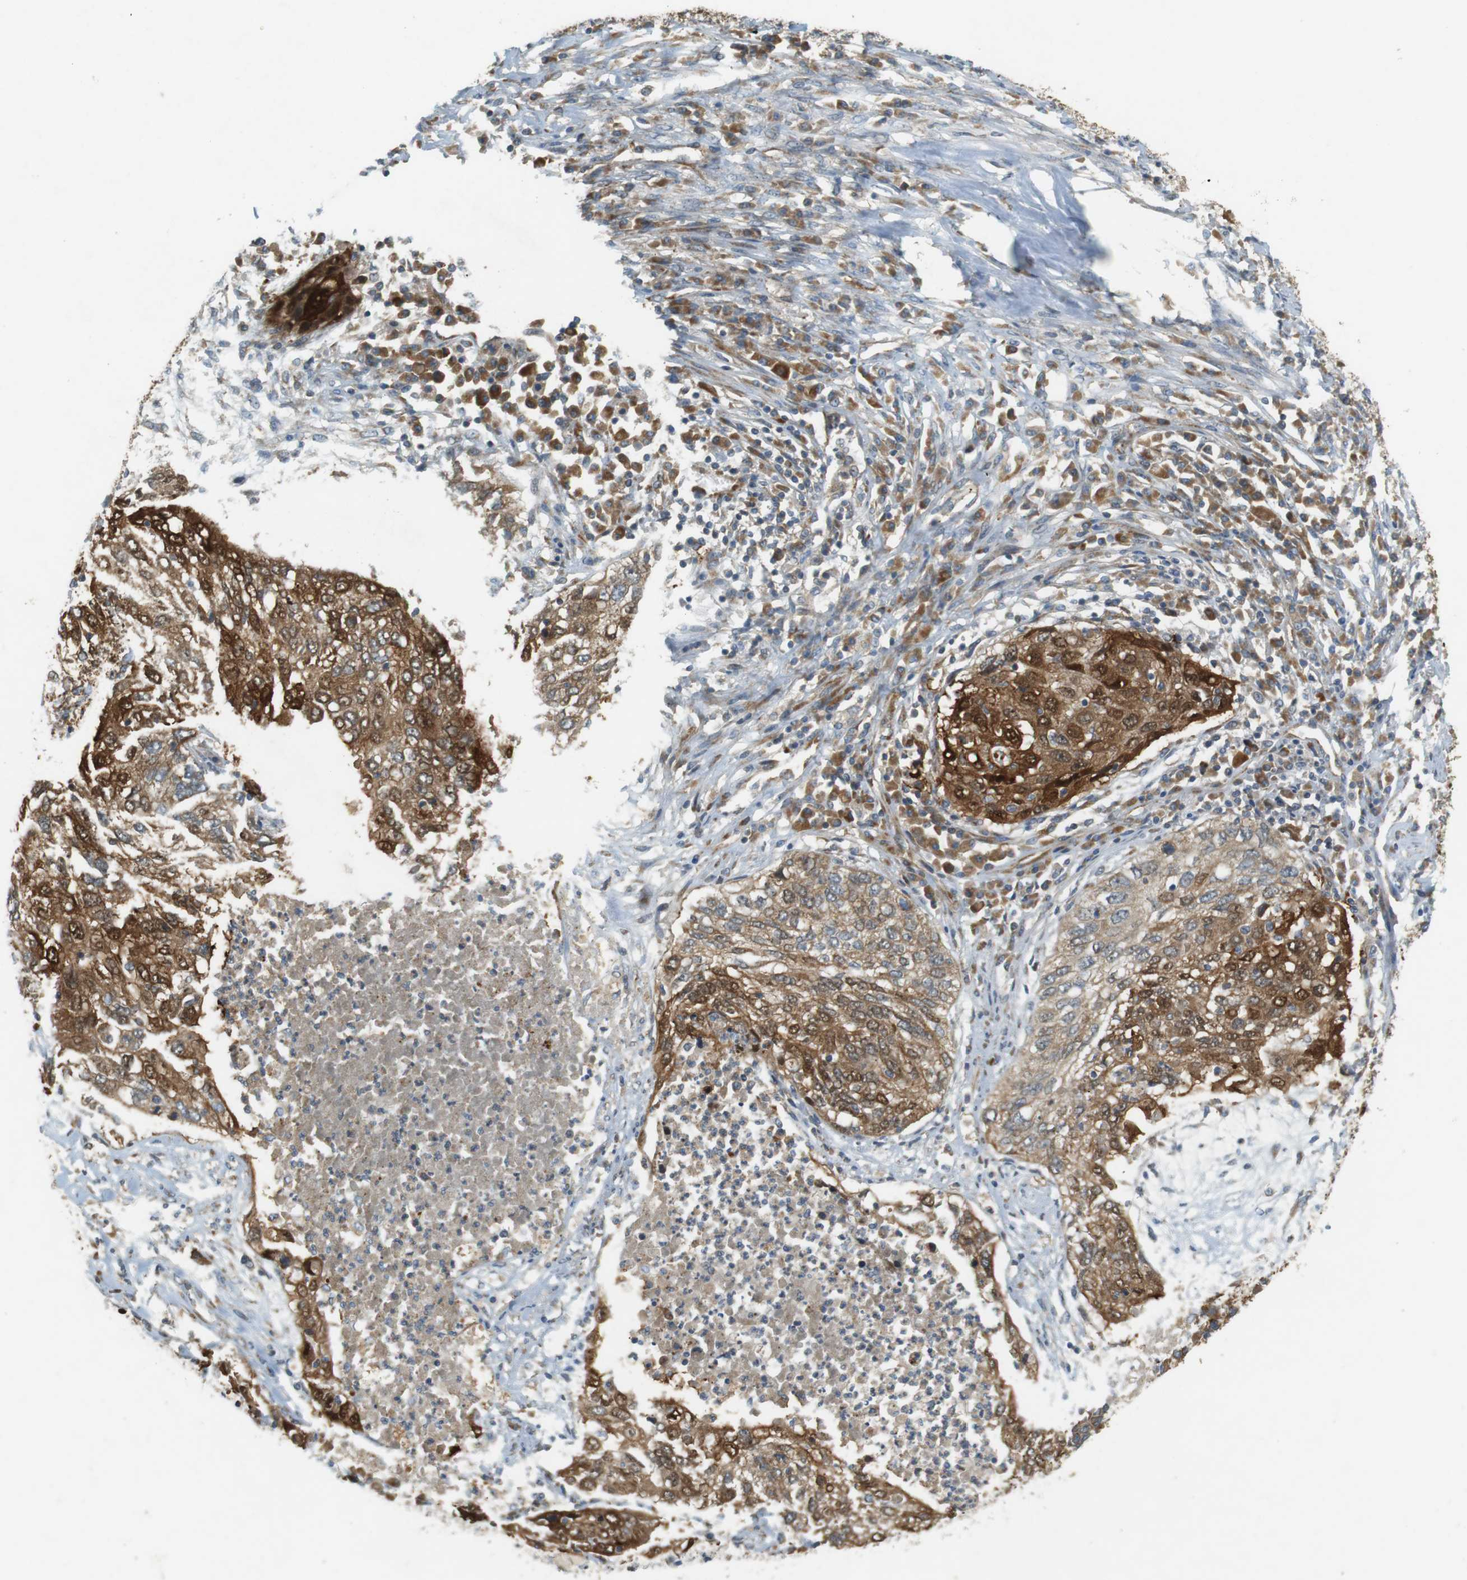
{"staining": {"intensity": "moderate", "quantity": ">75%", "location": "cytoplasmic/membranous,nuclear"}, "tissue": "lung cancer", "cell_type": "Tumor cells", "image_type": "cancer", "snomed": [{"axis": "morphology", "description": "Squamous cell carcinoma, NOS"}, {"axis": "topography", "description": "Lung"}], "caption": "An image showing moderate cytoplasmic/membranous and nuclear expression in about >75% of tumor cells in lung cancer, as visualized by brown immunohistochemical staining.", "gene": "SLC41A1", "patient": {"sex": "female", "age": 63}}